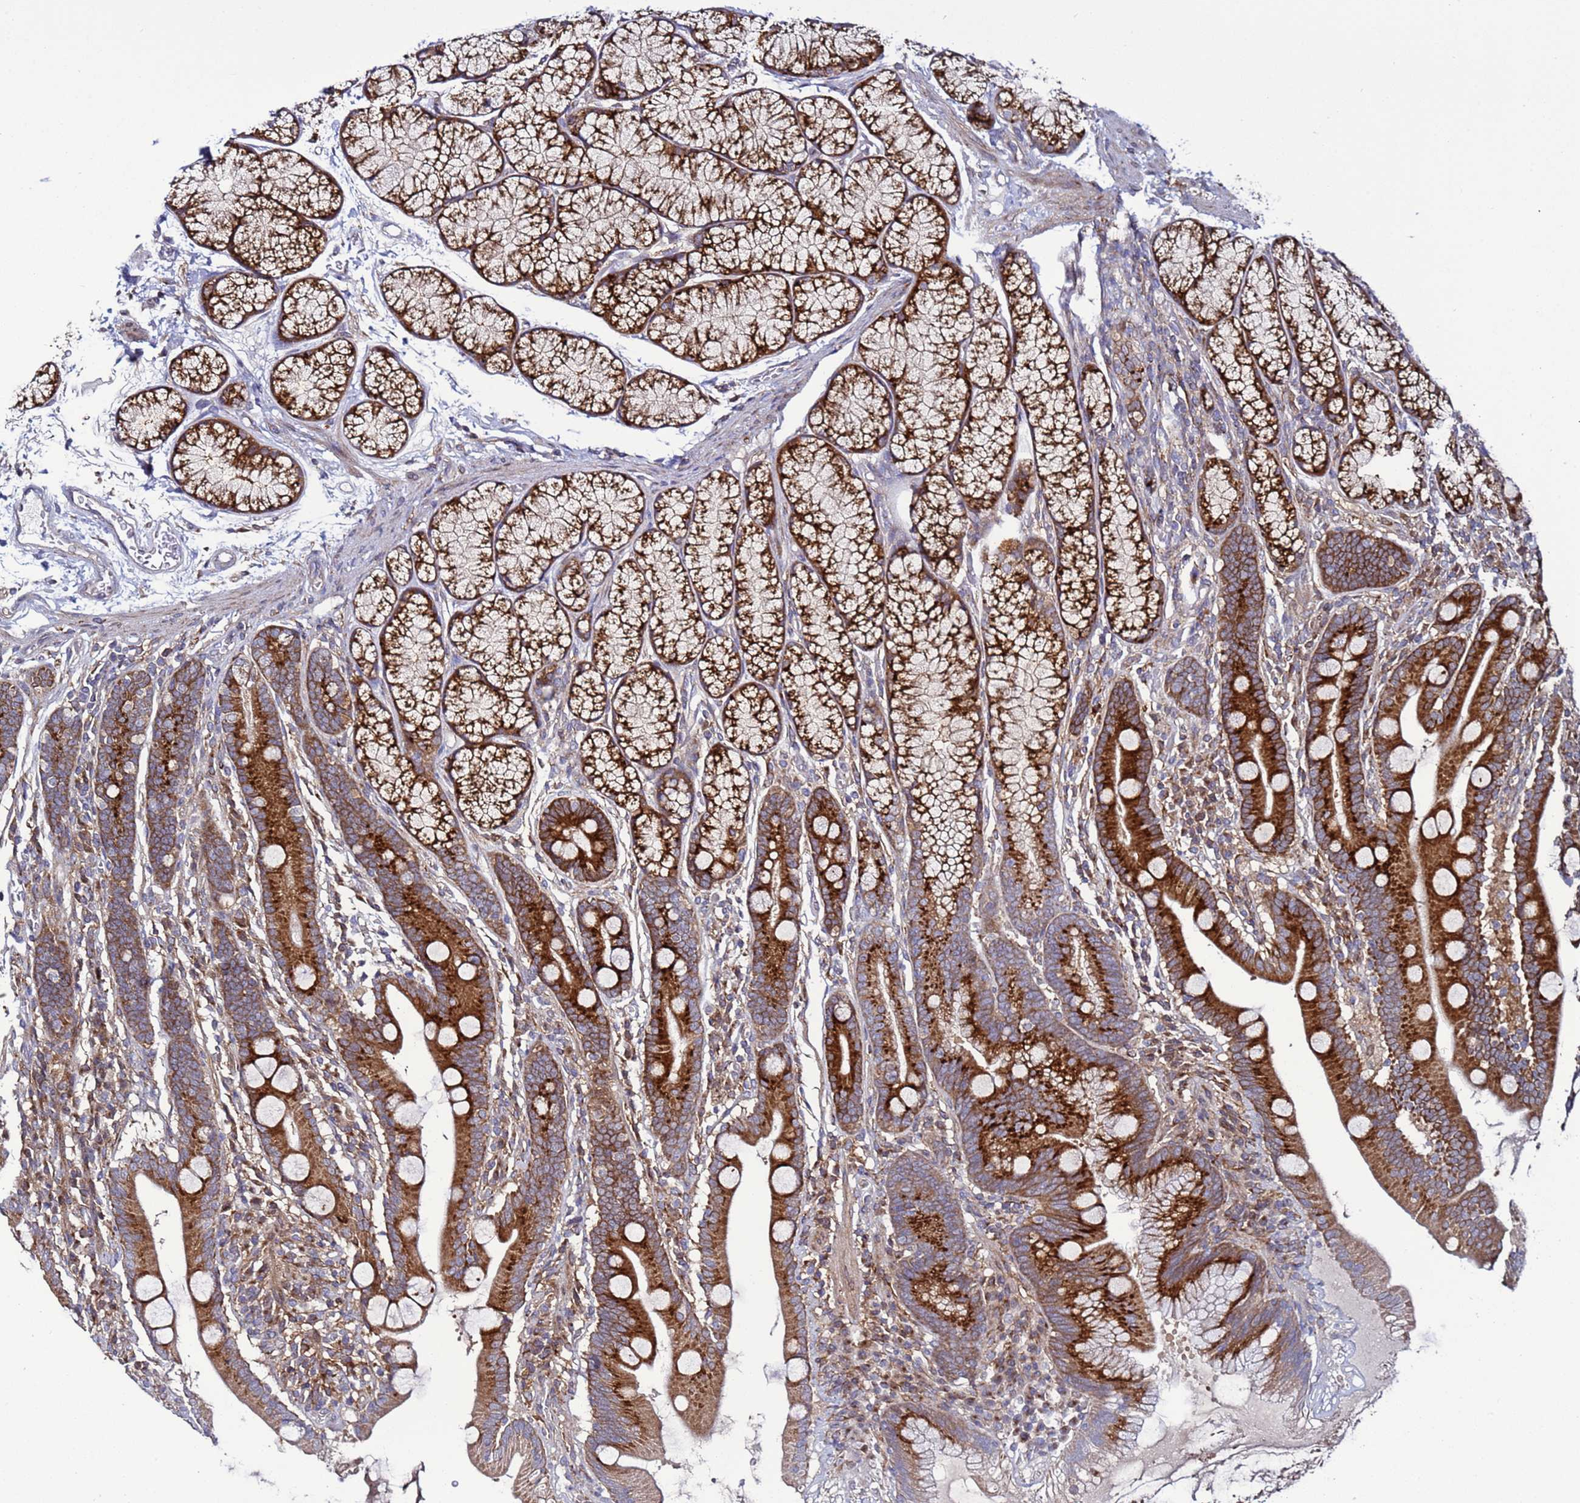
{"staining": {"intensity": "strong", "quantity": ">75%", "location": "cytoplasmic/membranous"}, "tissue": "duodenum", "cell_type": "Glandular cells", "image_type": "normal", "snomed": [{"axis": "morphology", "description": "Normal tissue, NOS"}, {"axis": "topography", "description": "Duodenum"}], "caption": "IHC (DAB) staining of unremarkable duodenum displays strong cytoplasmic/membranous protein expression in about >75% of glandular cells.", "gene": "TMEM176B", "patient": {"sex": "male", "age": 35}}